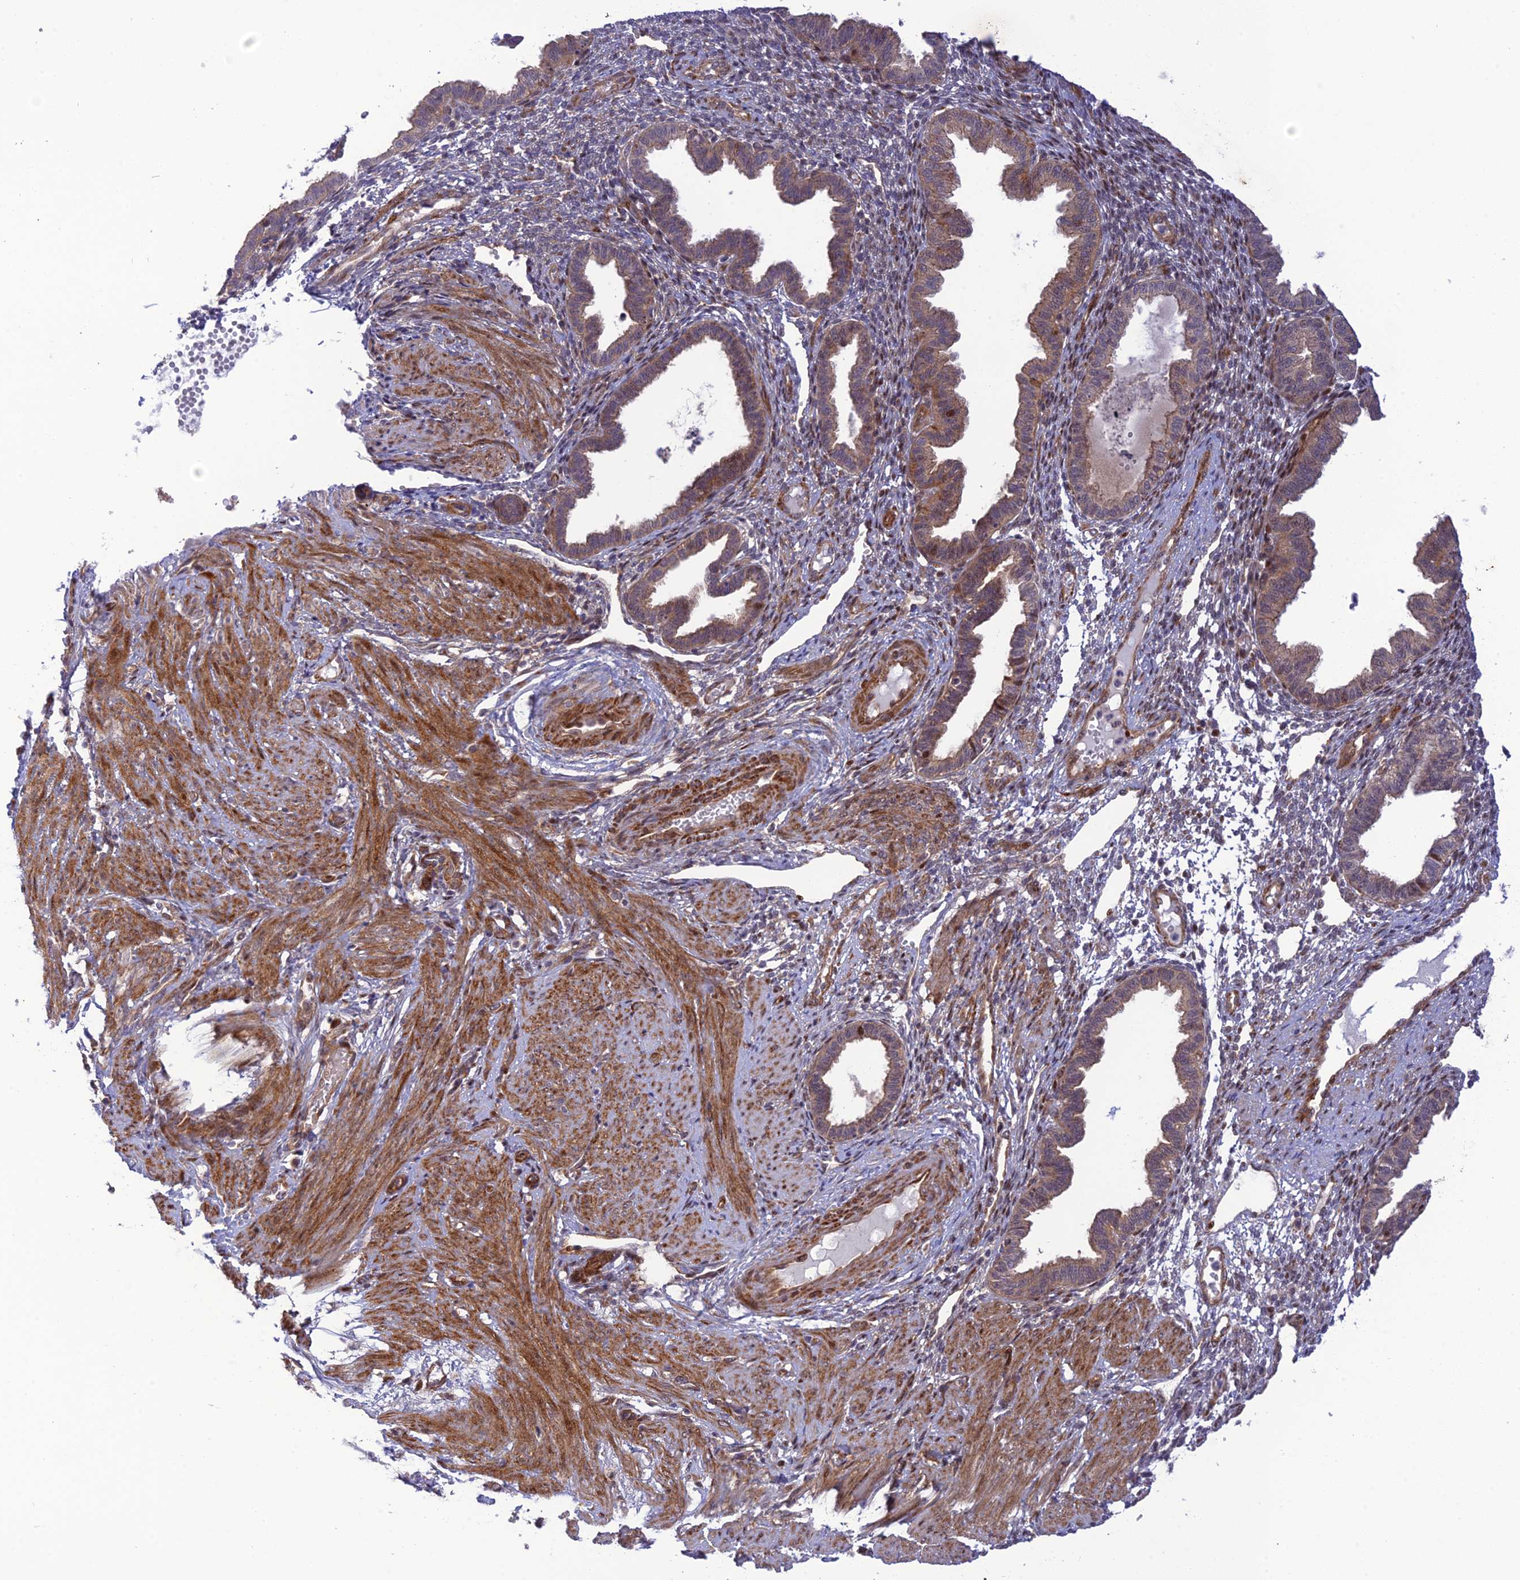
{"staining": {"intensity": "negative", "quantity": "none", "location": "none"}, "tissue": "endometrium", "cell_type": "Cells in endometrial stroma", "image_type": "normal", "snomed": [{"axis": "morphology", "description": "Normal tissue, NOS"}, {"axis": "topography", "description": "Endometrium"}], "caption": "The histopathology image reveals no significant positivity in cells in endometrial stroma of endometrium.", "gene": "ZNF584", "patient": {"sex": "female", "age": 33}}